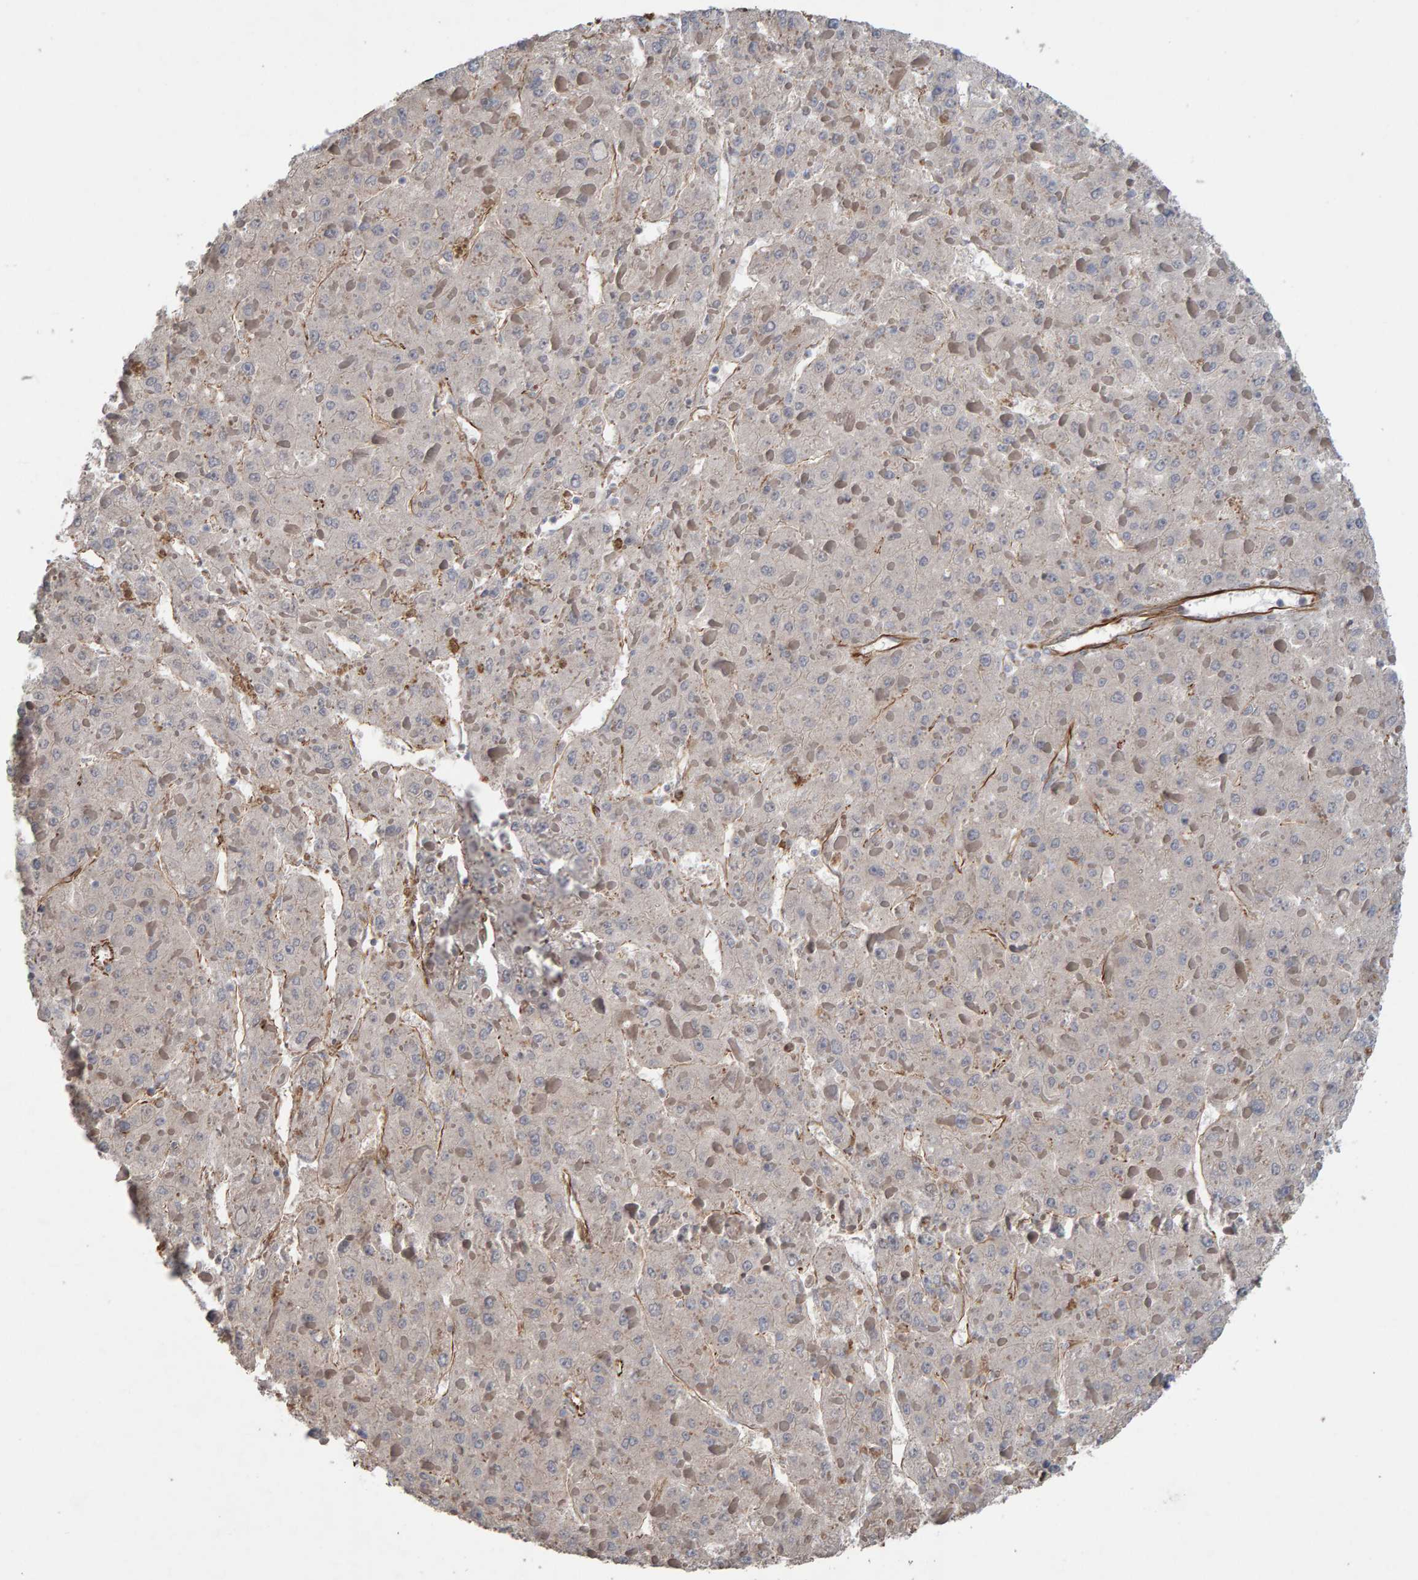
{"staining": {"intensity": "weak", "quantity": "<25%", "location": "cytoplasmic/membranous"}, "tissue": "liver cancer", "cell_type": "Tumor cells", "image_type": "cancer", "snomed": [{"axis": "morphology", "description": "Carcinoma, Hepatocellular, NOS"}, {"axis": "topography", "description": "Liver"}], "caption": "Immunohistochemistry (IHC) of hepatocellular carcinoma (liver) shows no staining in tumor cells.", "gene": "ZNF347", "patient": {"sex": "female", "age": 73}}